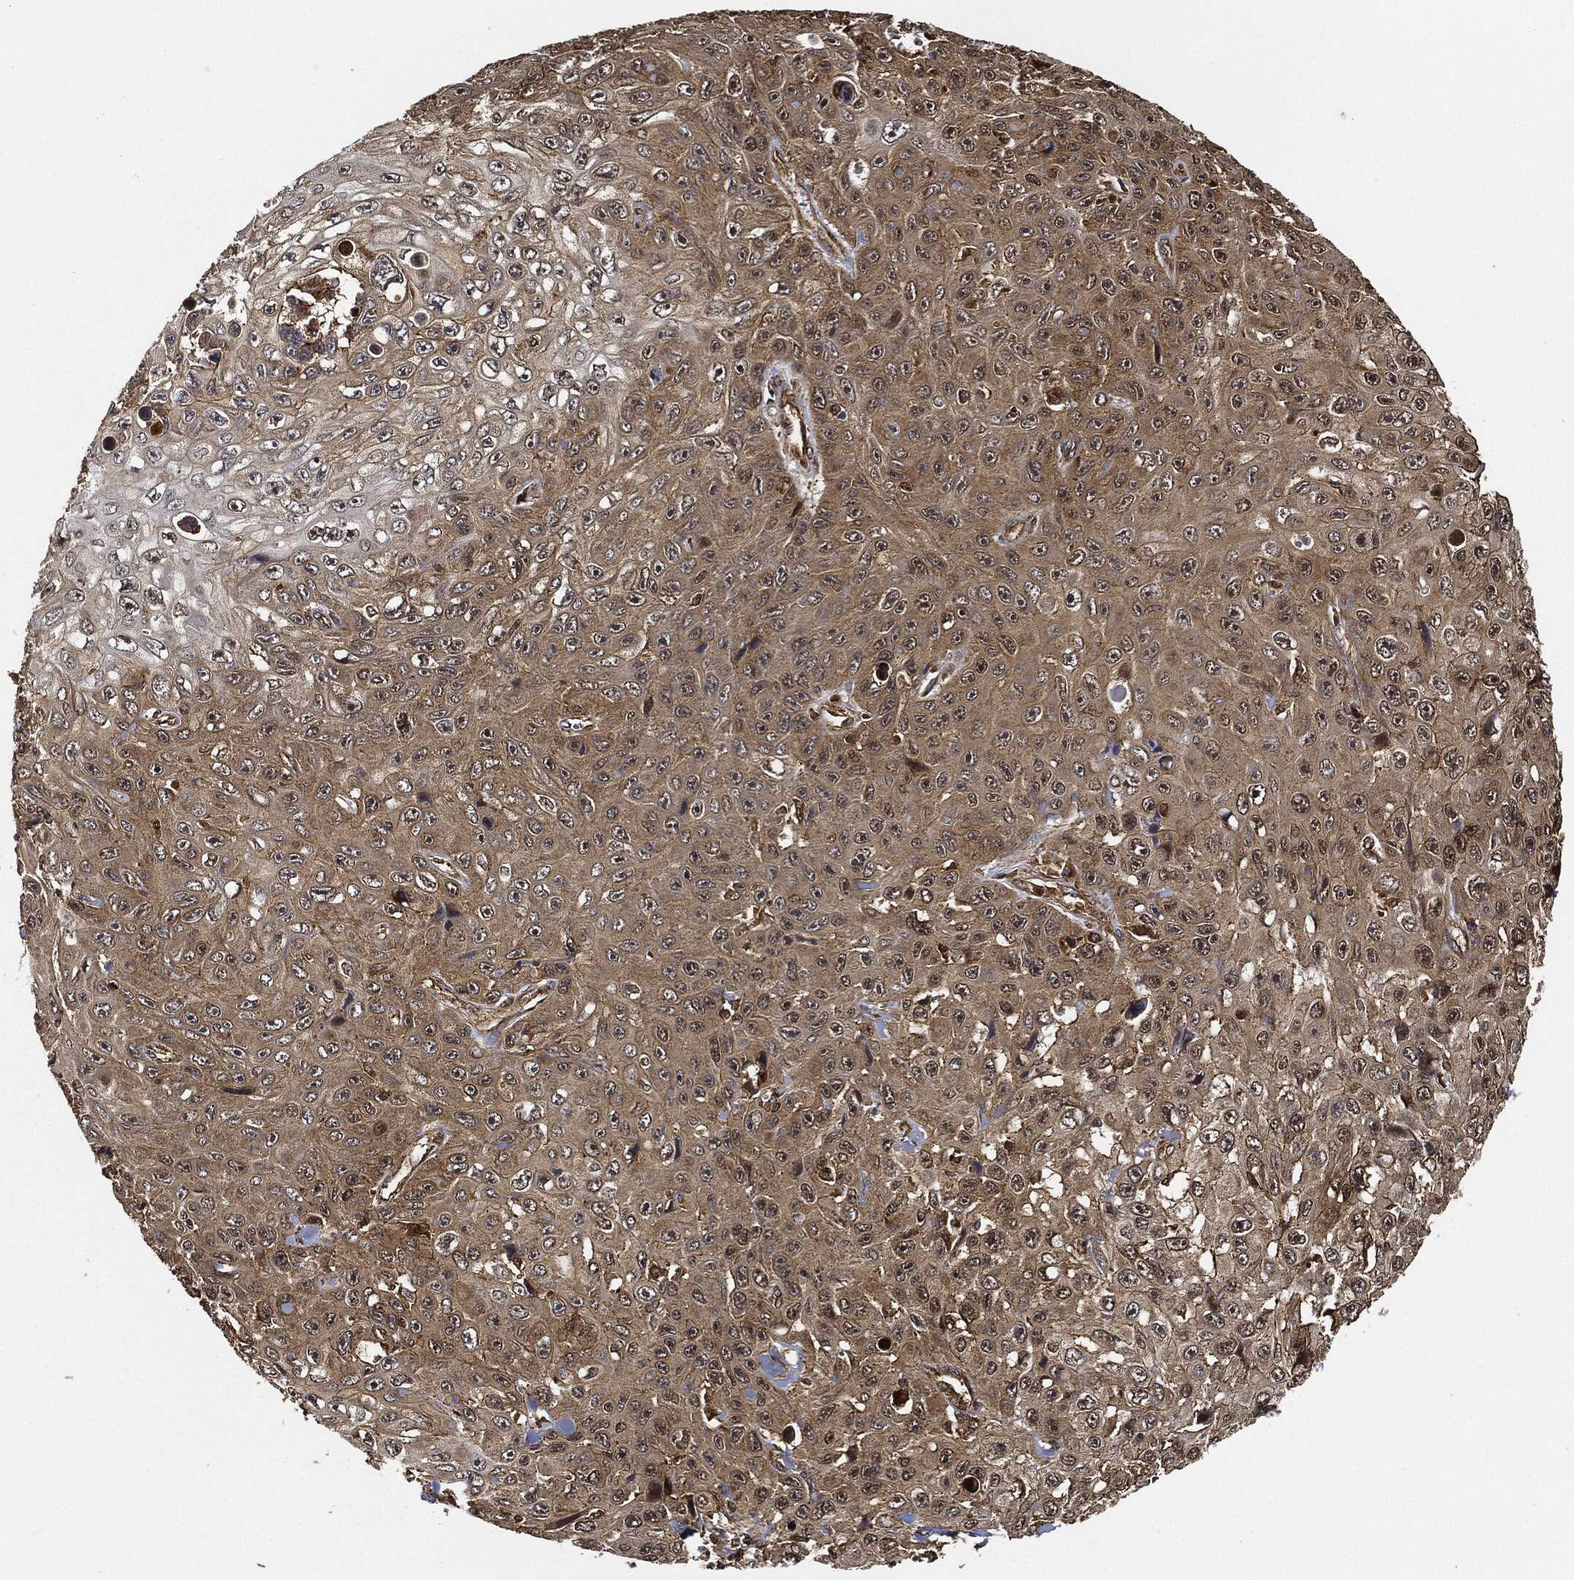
{"staining": {"intensity": "weak", "quantity": "25%-75%", "location": "cytoplasmic/membranous"}, "tissue": "skin cancer", "cell_type": "Tumor cells", "image_type": "cancer", "snomed": [{"axis": "morphology", "description": "Squamous cell carcinoma, NOS"}, {"axis": "topography", "description": "Skin"}], "caption": "Immunohistochemistry (DAB) staining of skin cancer shows weak cytoplasmic/membranous protein staining in approximately 25%-75% of tumor cells.", "gene": "CEP290", "patient": {"sex": "male", "age": 82}}